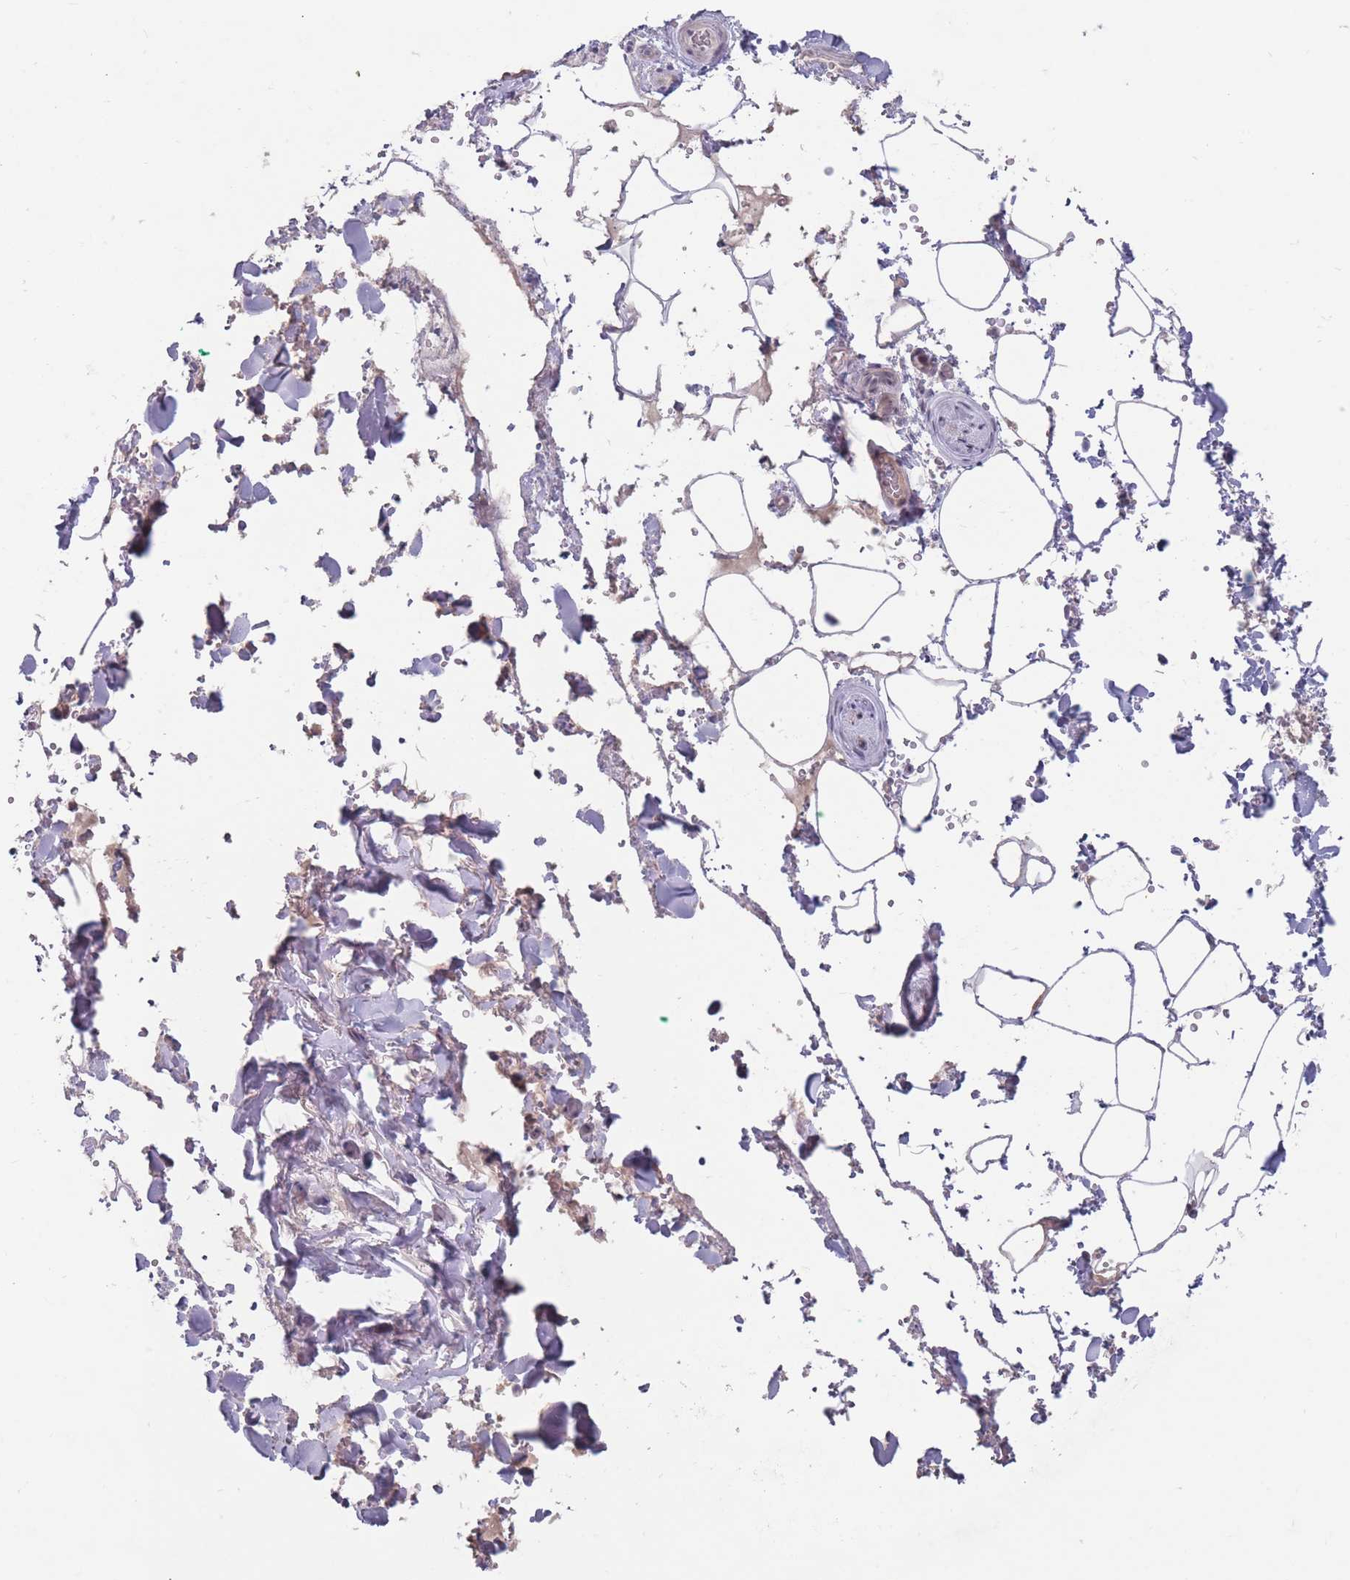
{"staining": {"intensity": "negative", "quantity": "none", "location": "none"}, "tissue": "adipose tissue", "cell_type": "Adipocytes", "image_type": "normal", "snomed": [{"axis": "morphology", "description": "Normal tissue, NOS"}, {"axis": "topography", "description": "Rectum"}, {"axis": "topography", "description": "Peripheral nerve tissue"}], "caption": "Protein analysis of unremarkable adipose tissue shows no significant staining in adipocytes.", "gene": "PEX7", "patient": {"sex": "female", "age": 69}}